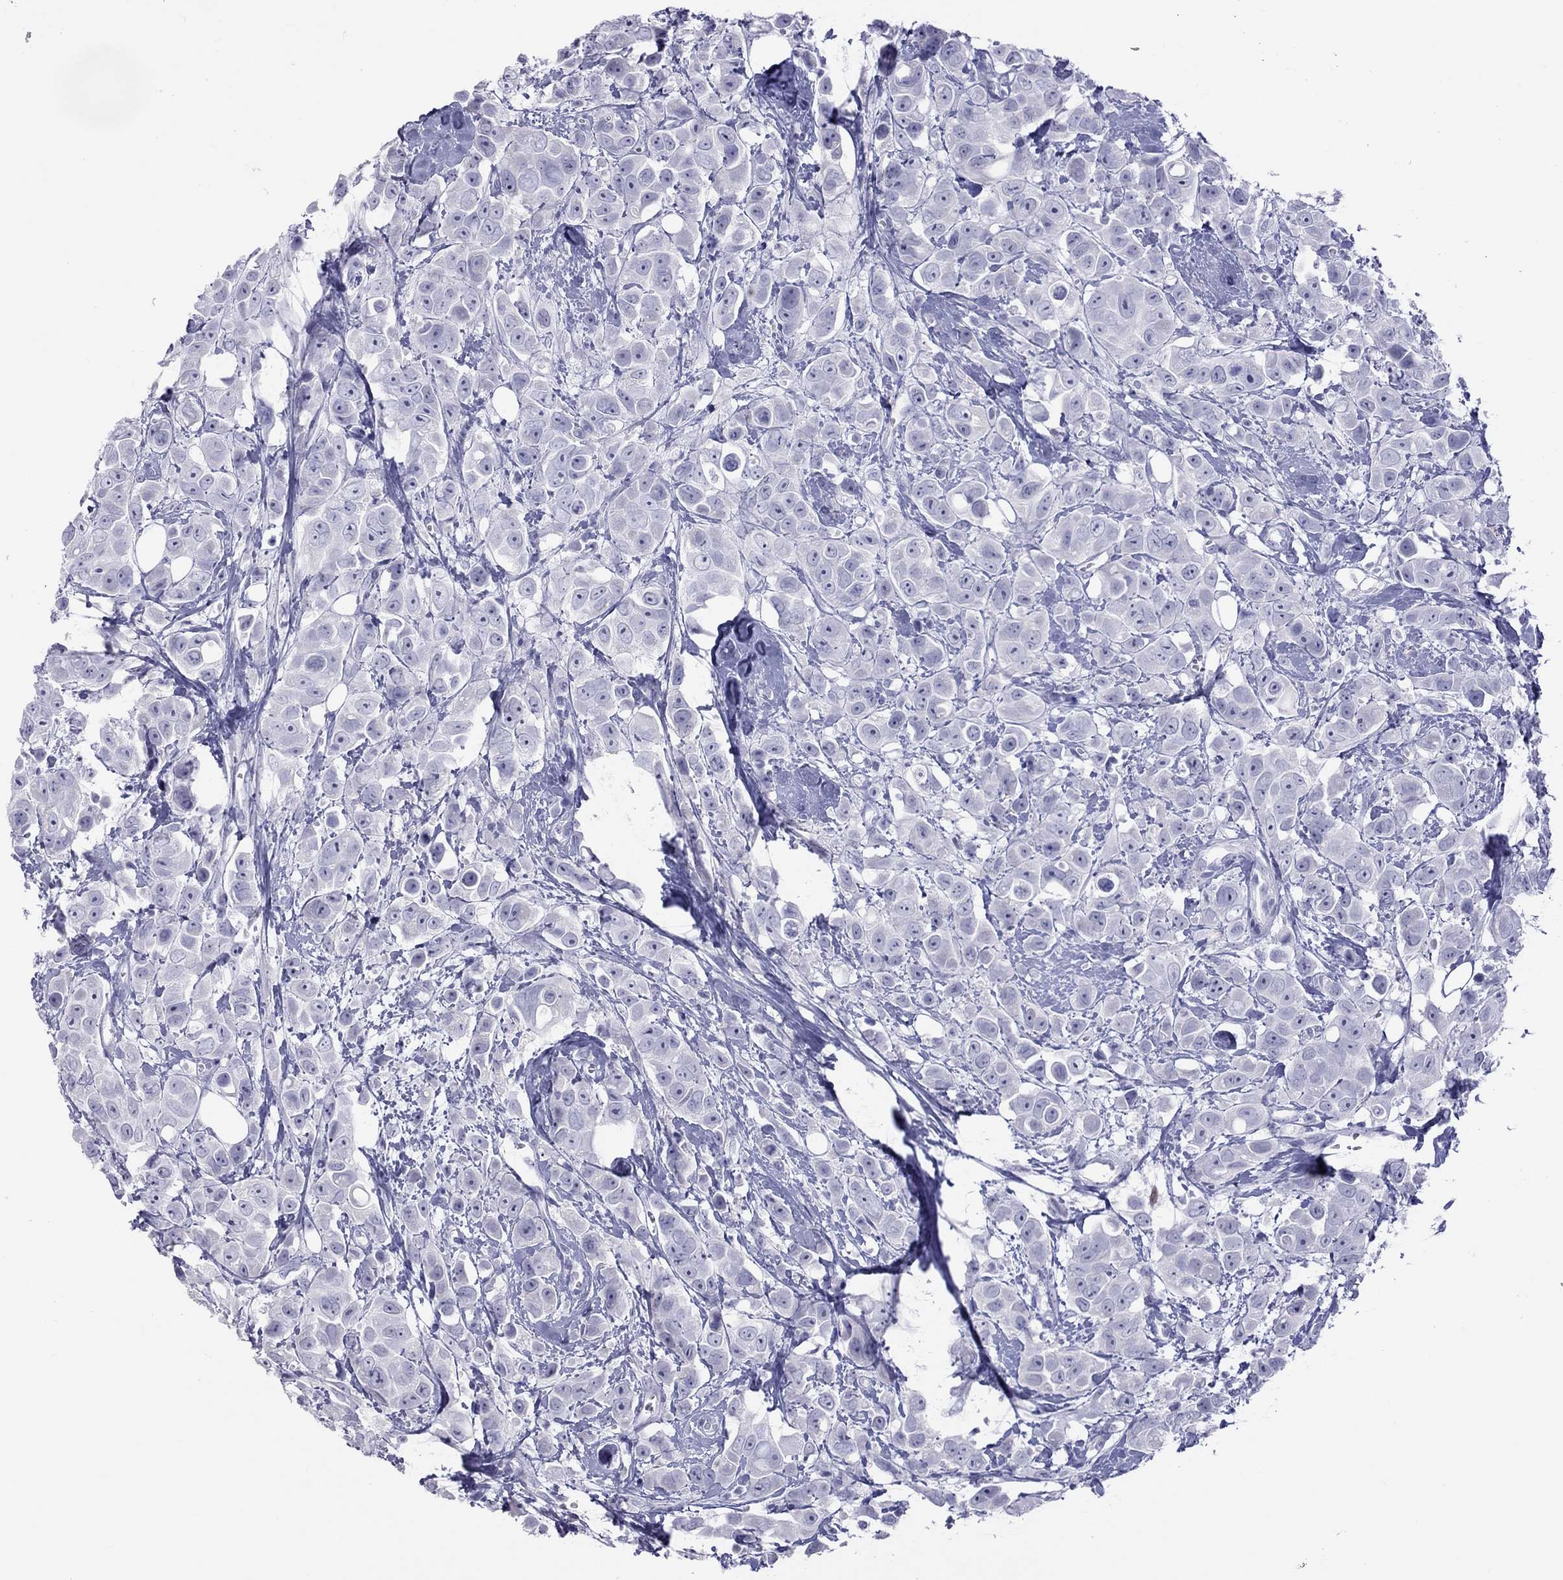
{"staining": {"intensity": "negative", "quantity": "none", "location": "none"}, "tissue": "breast cancer", "cell_type": "Tumor cells", "image_type": "cancer", "snomed": [{"axis": "morphology", "description": "Duct carcinoma"}, {"axis": "topography", "description": "Breast"}], "caption": "DAB immunohistochemical staining of human invasive ductal carcinoma (breast) exhibits no significant staining in tumor cells.", "gene": "STAG3", "patient": {"sex": "female", "age": 35}}